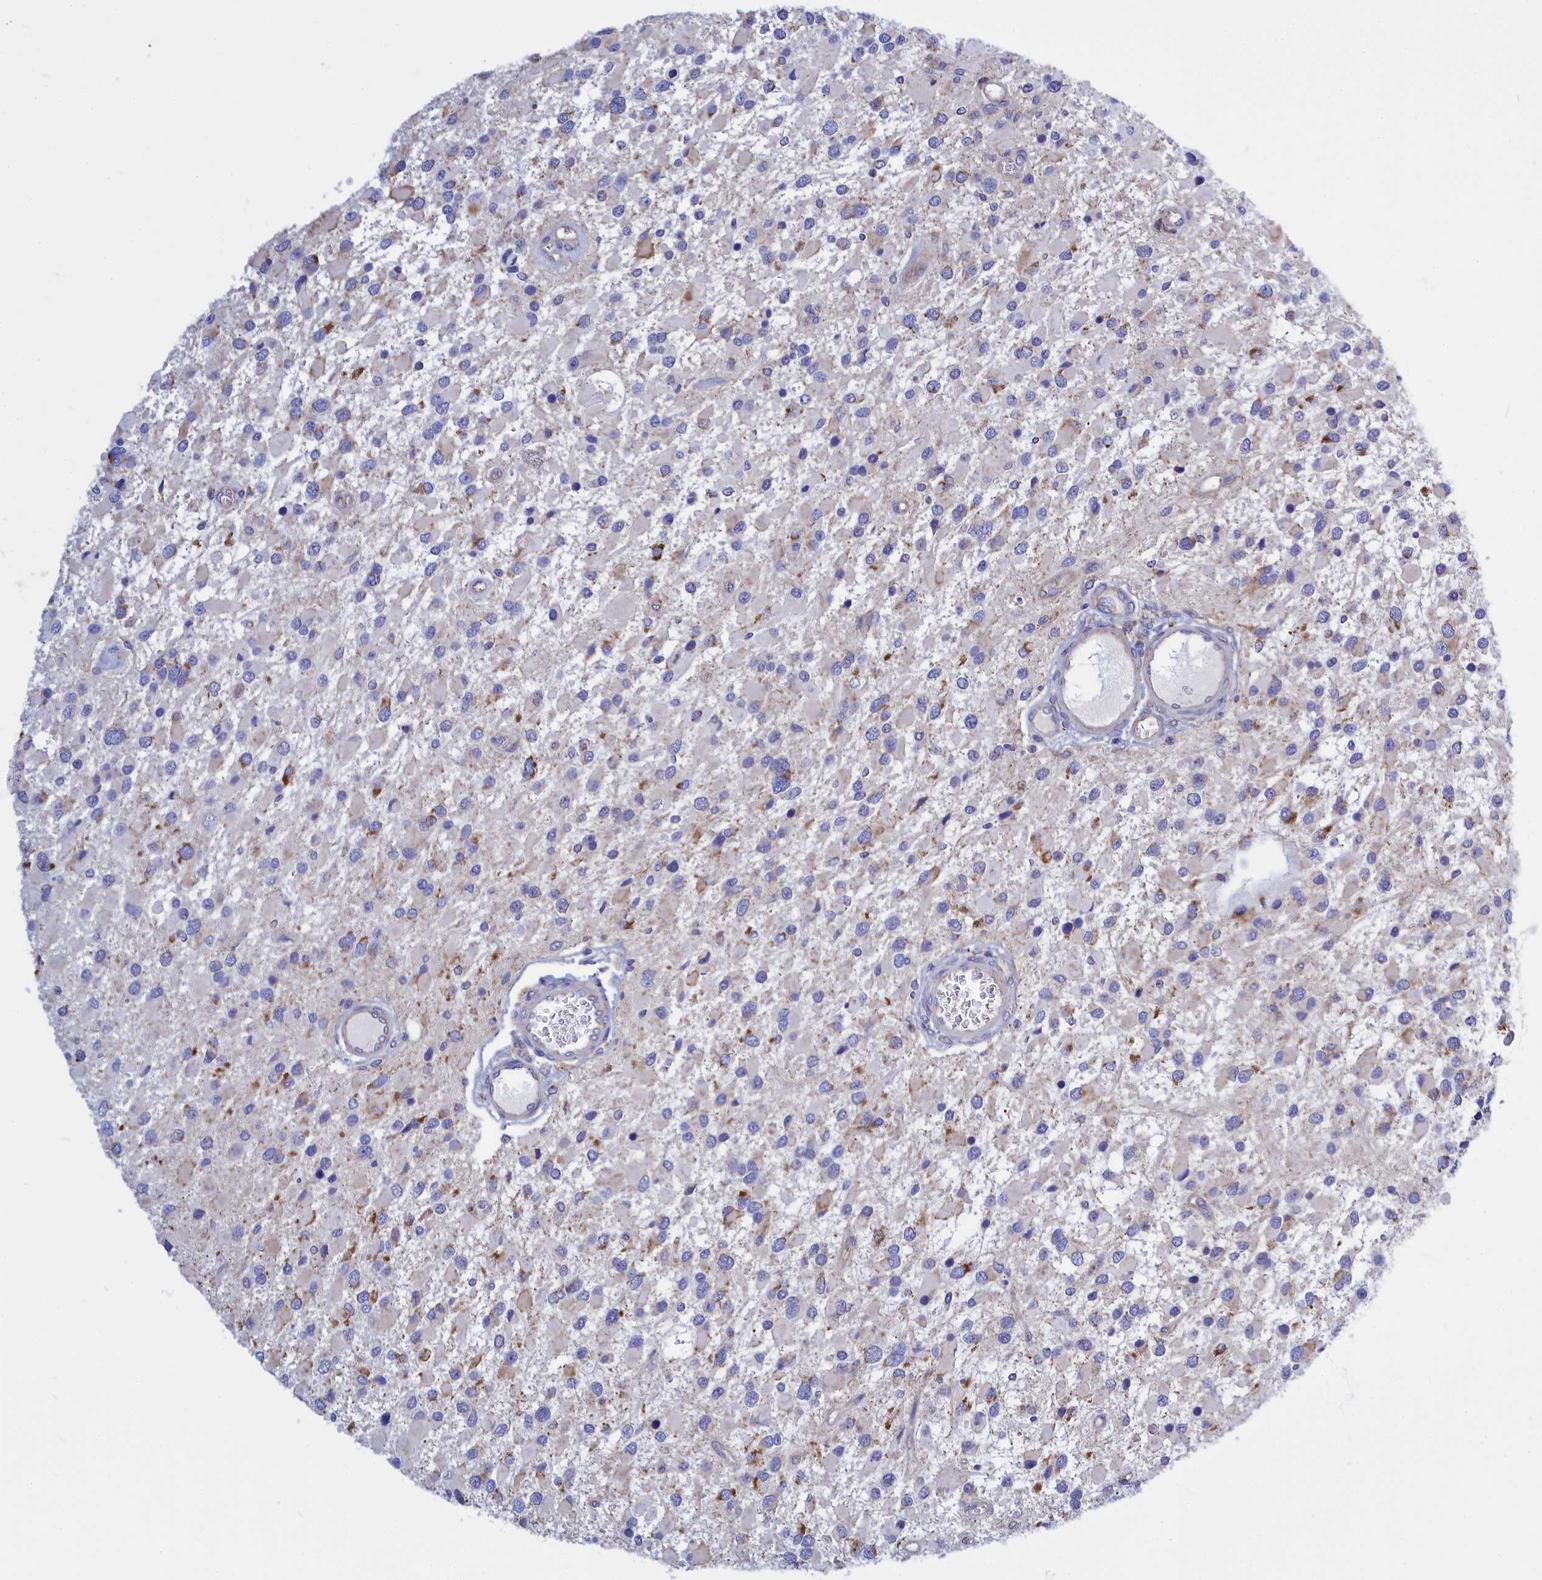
{"staining": {"intensity": "moderate", "quantity": "<25%", "location": "cytoplasmic/membranous"}, "tissue": "glioma", "cell_type": "Tumor cells", "image_type": "cancer", "snomed": [{"axis": "morphology", "description": "Glioma, malignant, High grade"}, {"axis": "topography", "description": "Brain"}], "caption": "Moderate cytoplasmic/membranous expression is seen in about <25% of tumor cells in malignant glioma (high-grade).", "gene": "CCRL2", "patient": {"sex": "male", "age": 53}}